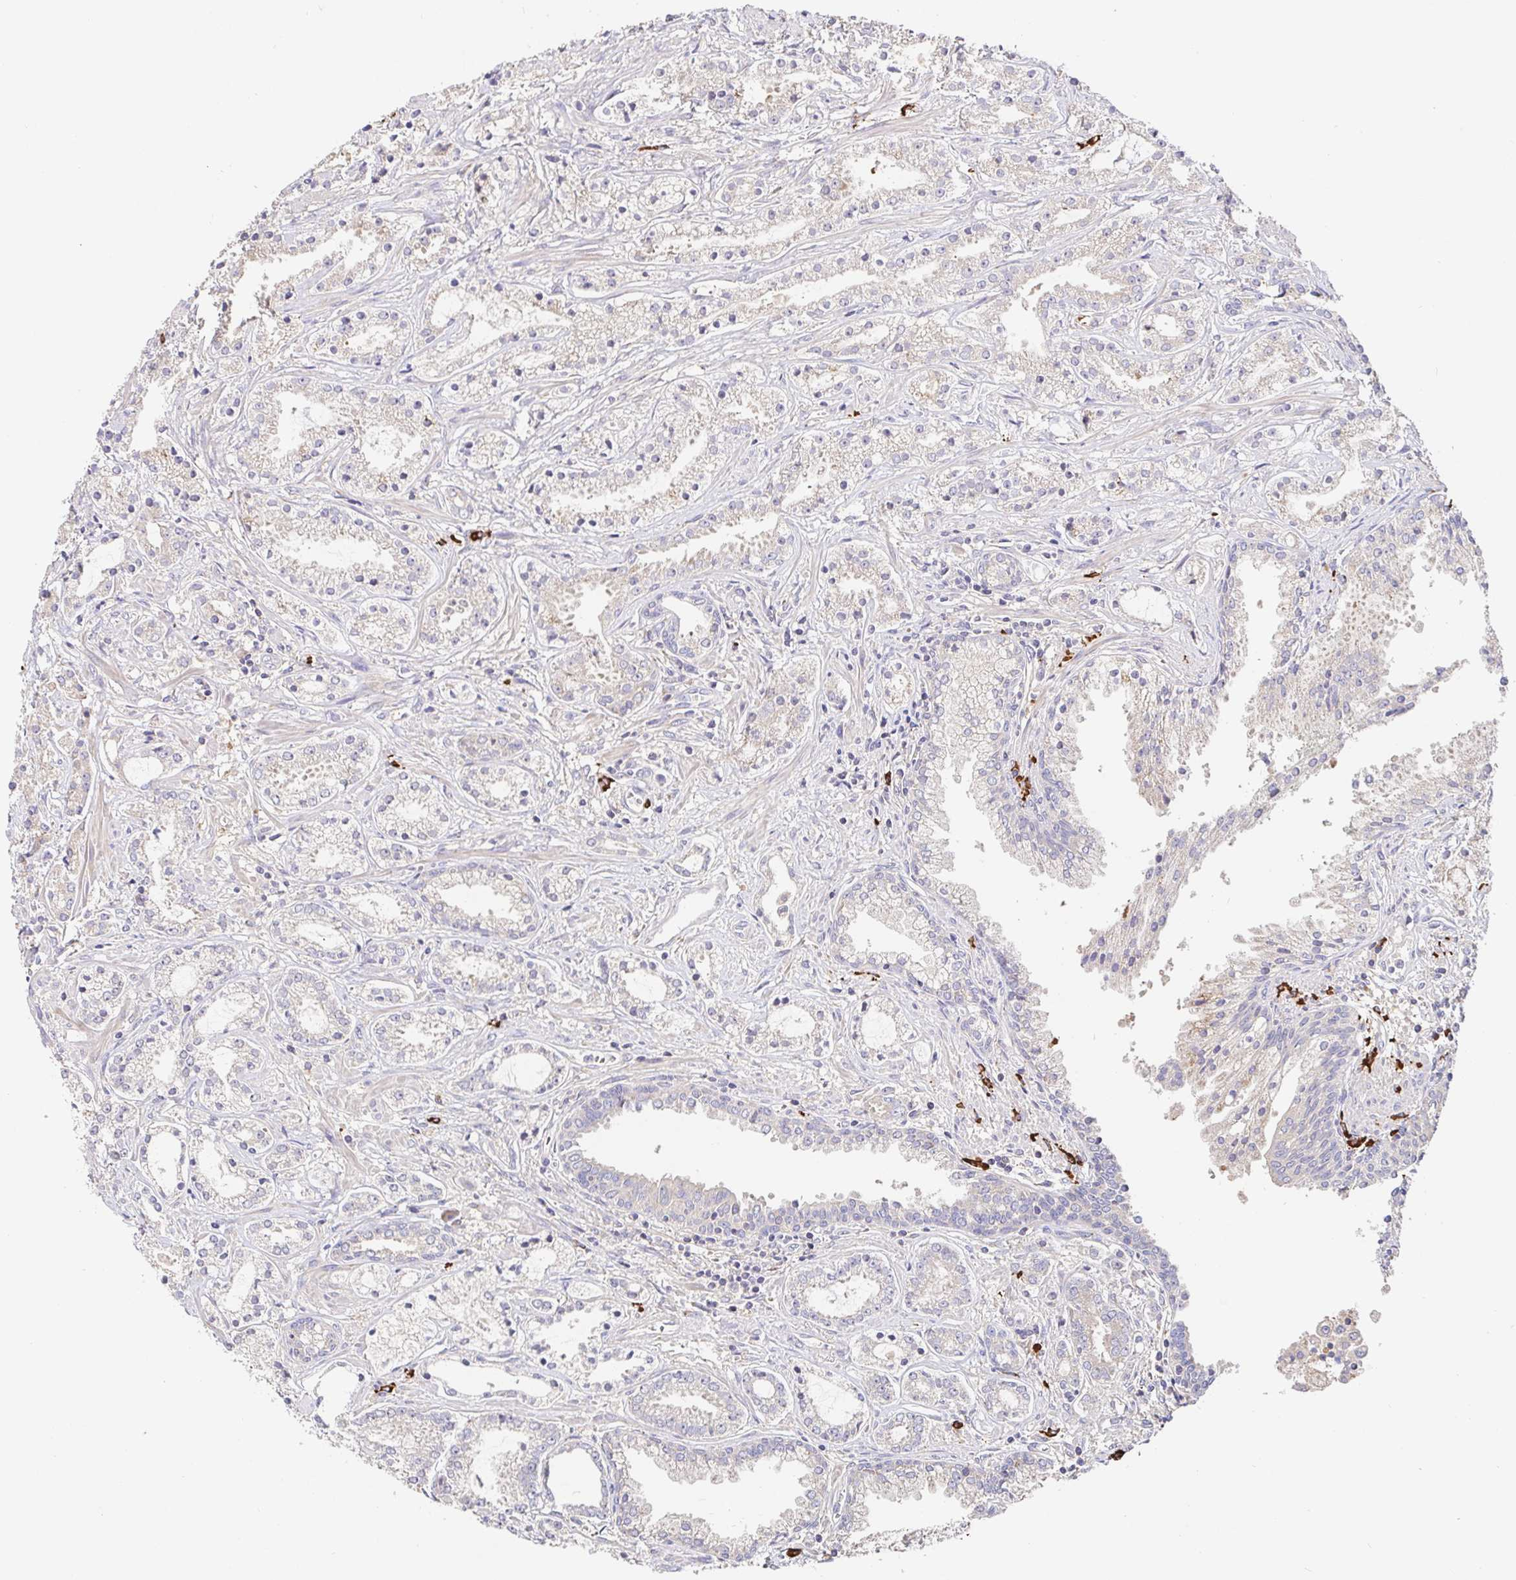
{"staining": {"intensity": "negative", "quantity": "none", "location": "none"}, "tissue": "prostate cancer", "cell_type": "Tumor cells", "image_type": "cancer", "snomed": [{"axis": "morphology", "description": "Adenocarcinoma, Medium grade"}, {"axis": "topography", "description": "Prostate"}], "caption": "Tumor cells are negative for brown protein staining in prostate adenocarcinoma (medium-grade).", "gene": "HAGH", "patient": {"sex": "male", "age": 57}}